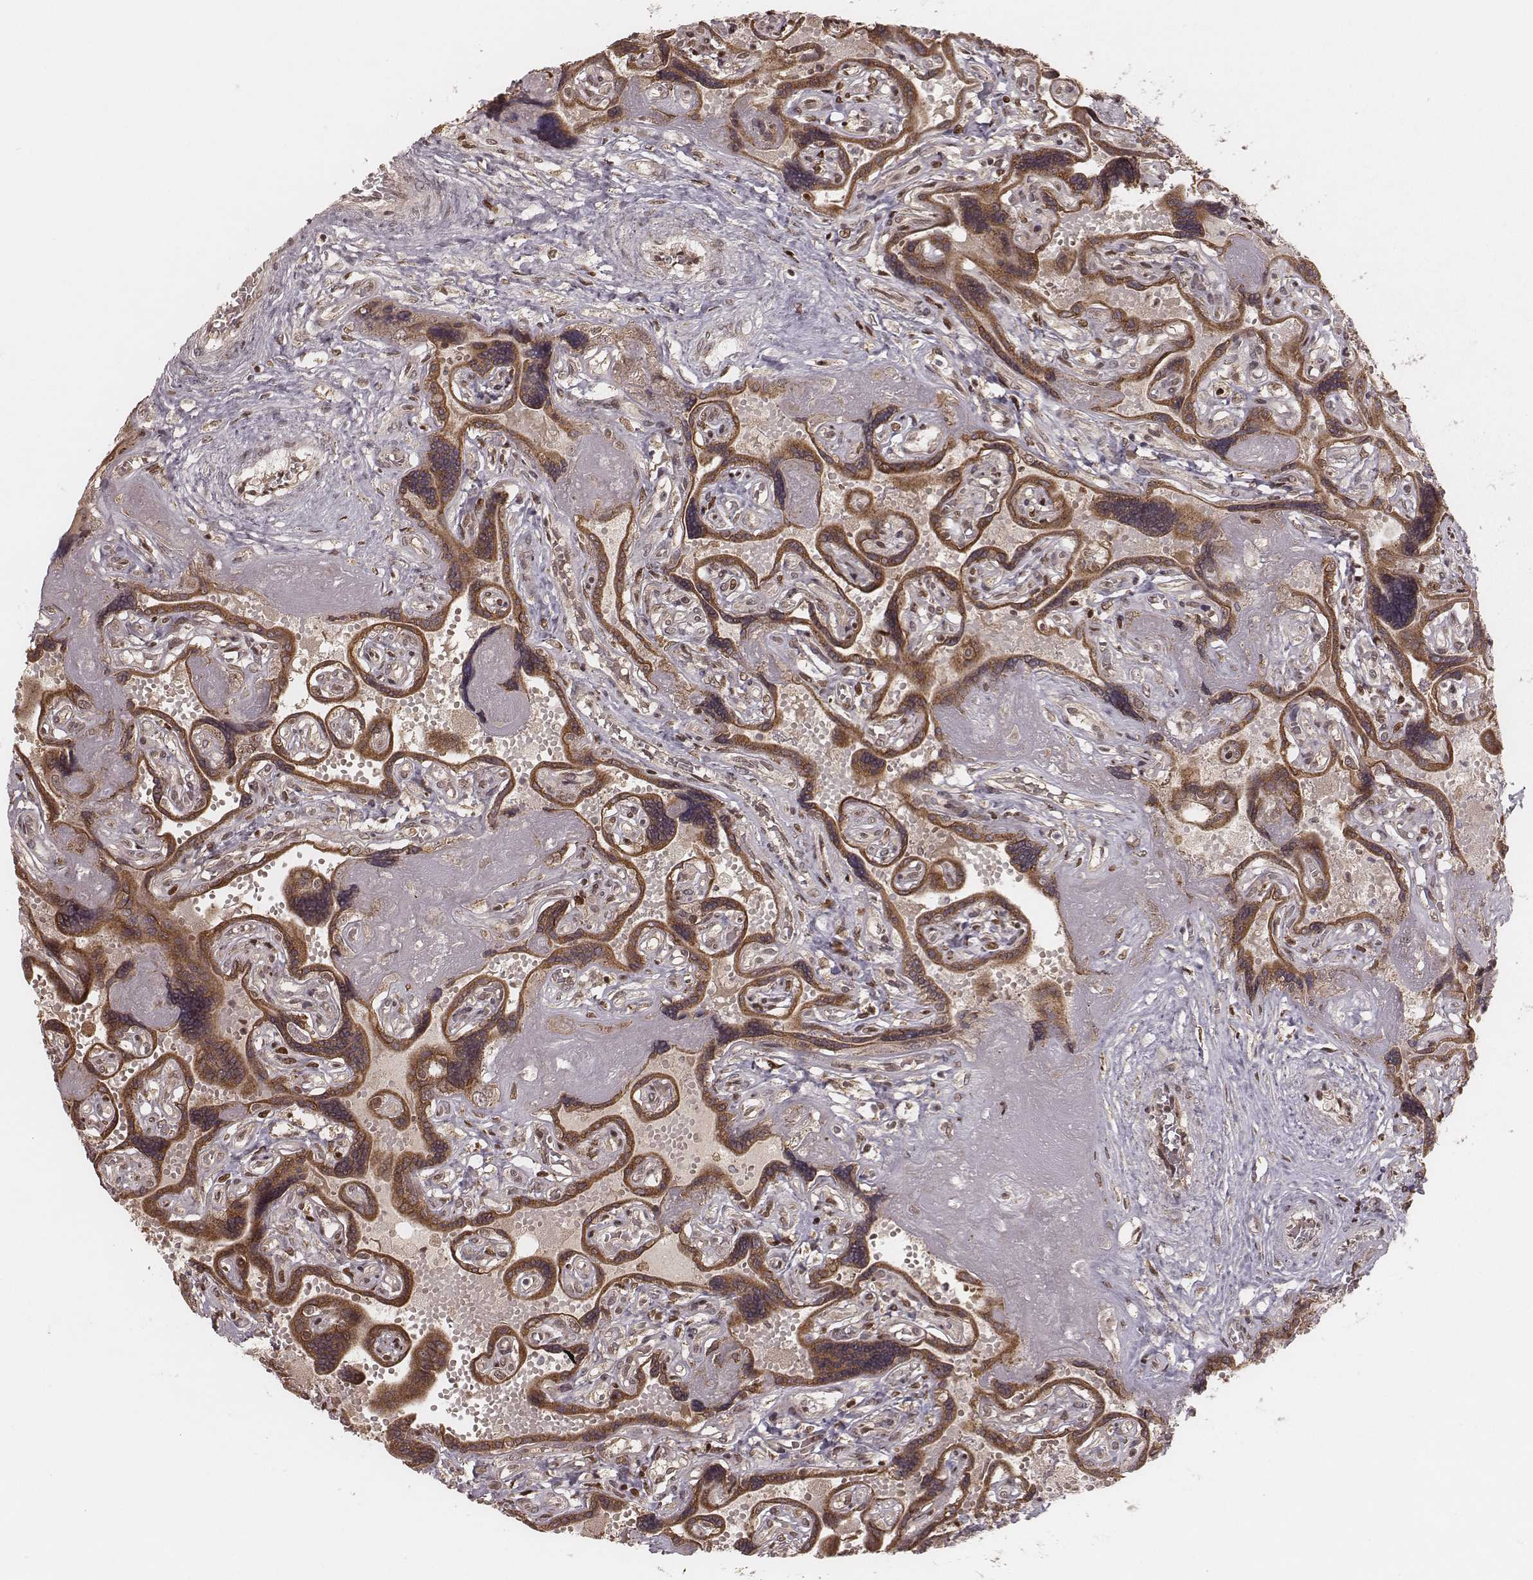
{"staining": {"intensity": "moderate", "quantity": ">75%", "location": "cytoplasmic/membranous"}, "tissue": "placenta", "cell_type": "Decidual cells", "image_type": "normal", "snomed": [{"axis": "morphology", "description": "Normal tissue, NOS"}, {"axis": "topography", "description": "Placenta"}], "caption": "Protein staining of unremarkable placenta demonstrates moderate cytoplasmic/membranous expression in about >75% of decidual cells.", "gene": "MYO19", "patient": {"sex": "female", "age": 32}}